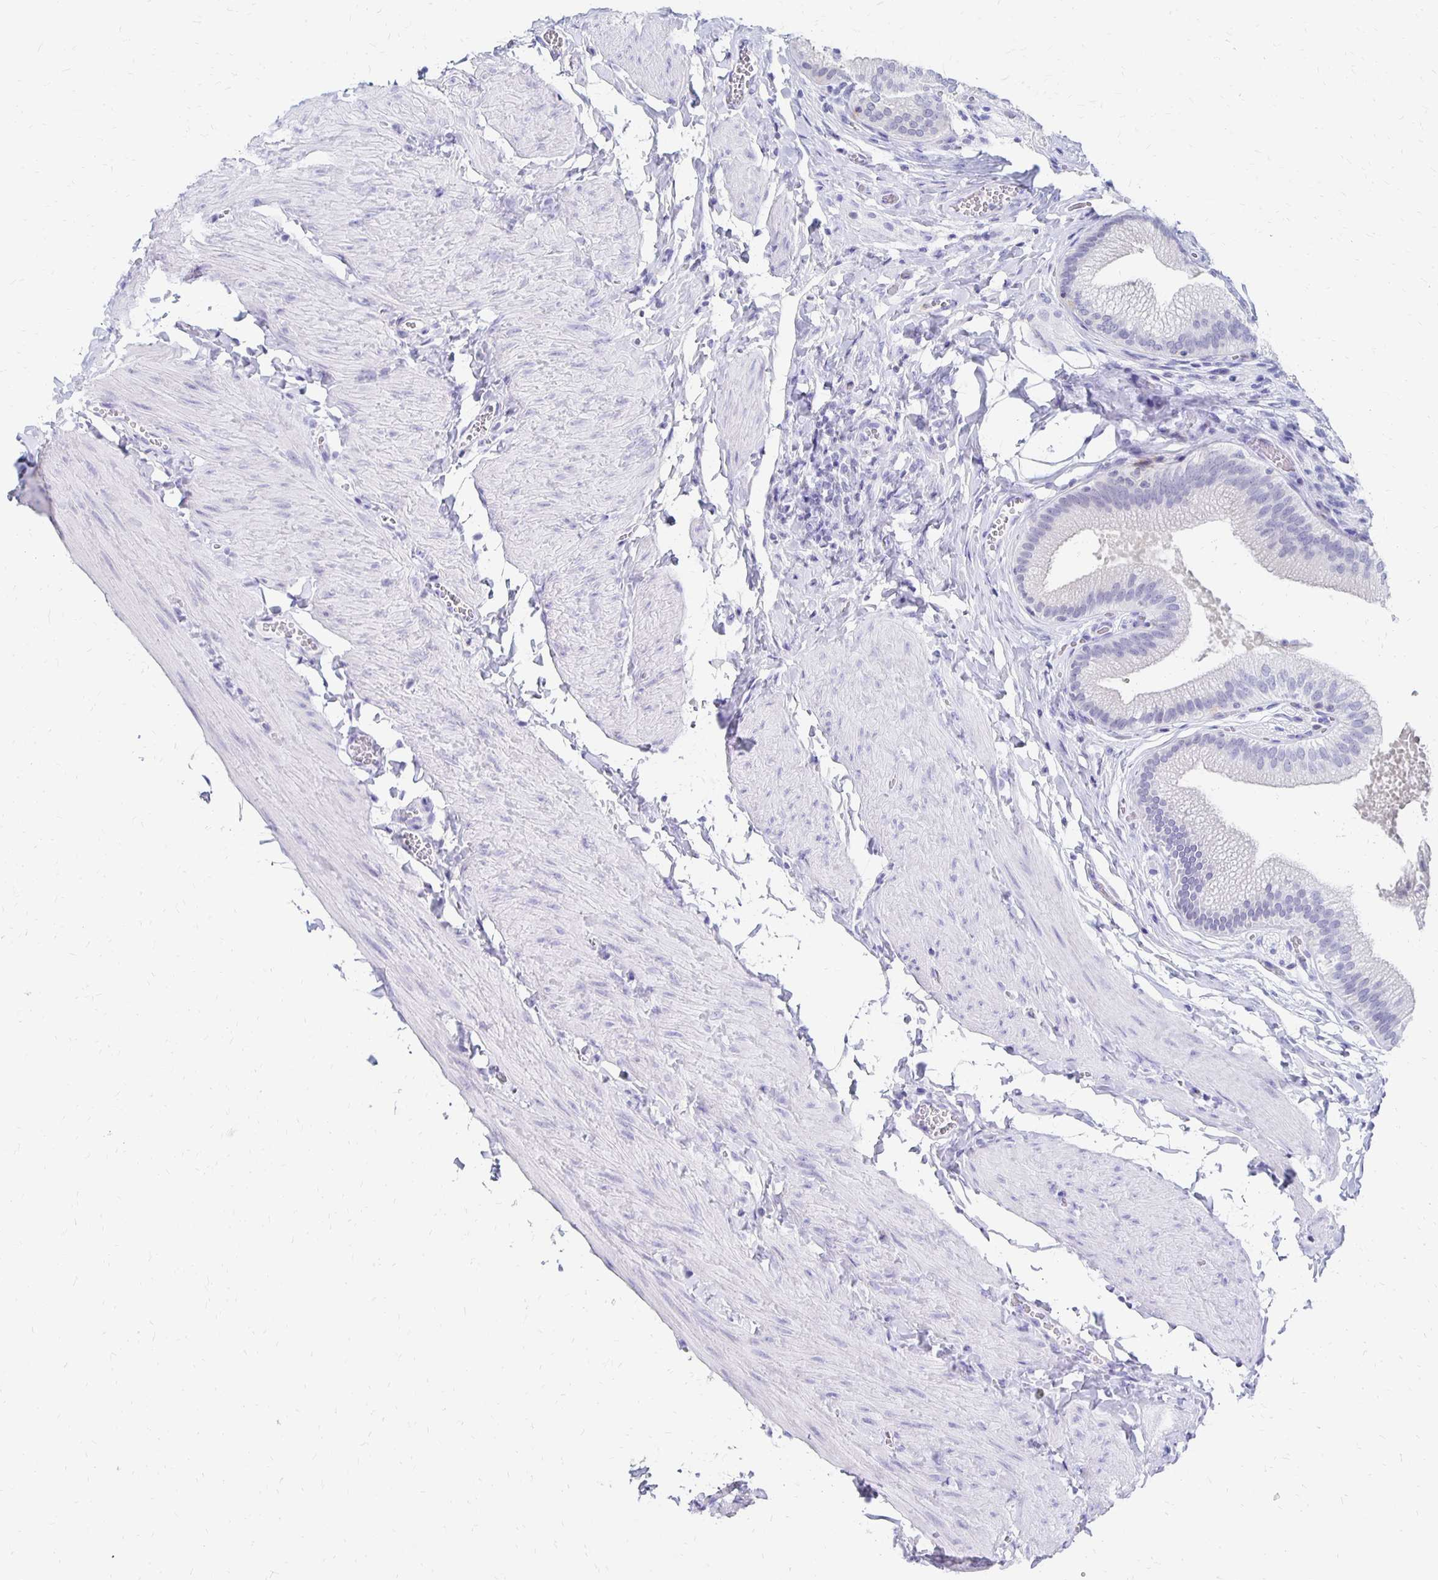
{"staining": {"intensity": "negative", "quantity": "none", "location": "none"}, "tissue": "gallbladder", "cell_type": "Glandular cells", "image_type": "normal", "snomed": [{"axis": "morphology", "description": "Normal tissue, NOS"}, {"axis": "topography", "description": "Gallbladder"}, {"axis": "topography", "description": "Peripheral nerve tissue"}], "caption": "Immunohistochemistry image of unremarkable gallbladder stained for a protein (brown), which exhibits no positivity in glandular cells.", "gene": "SYT2", "patient": {"sex": "male", "age": 17}}